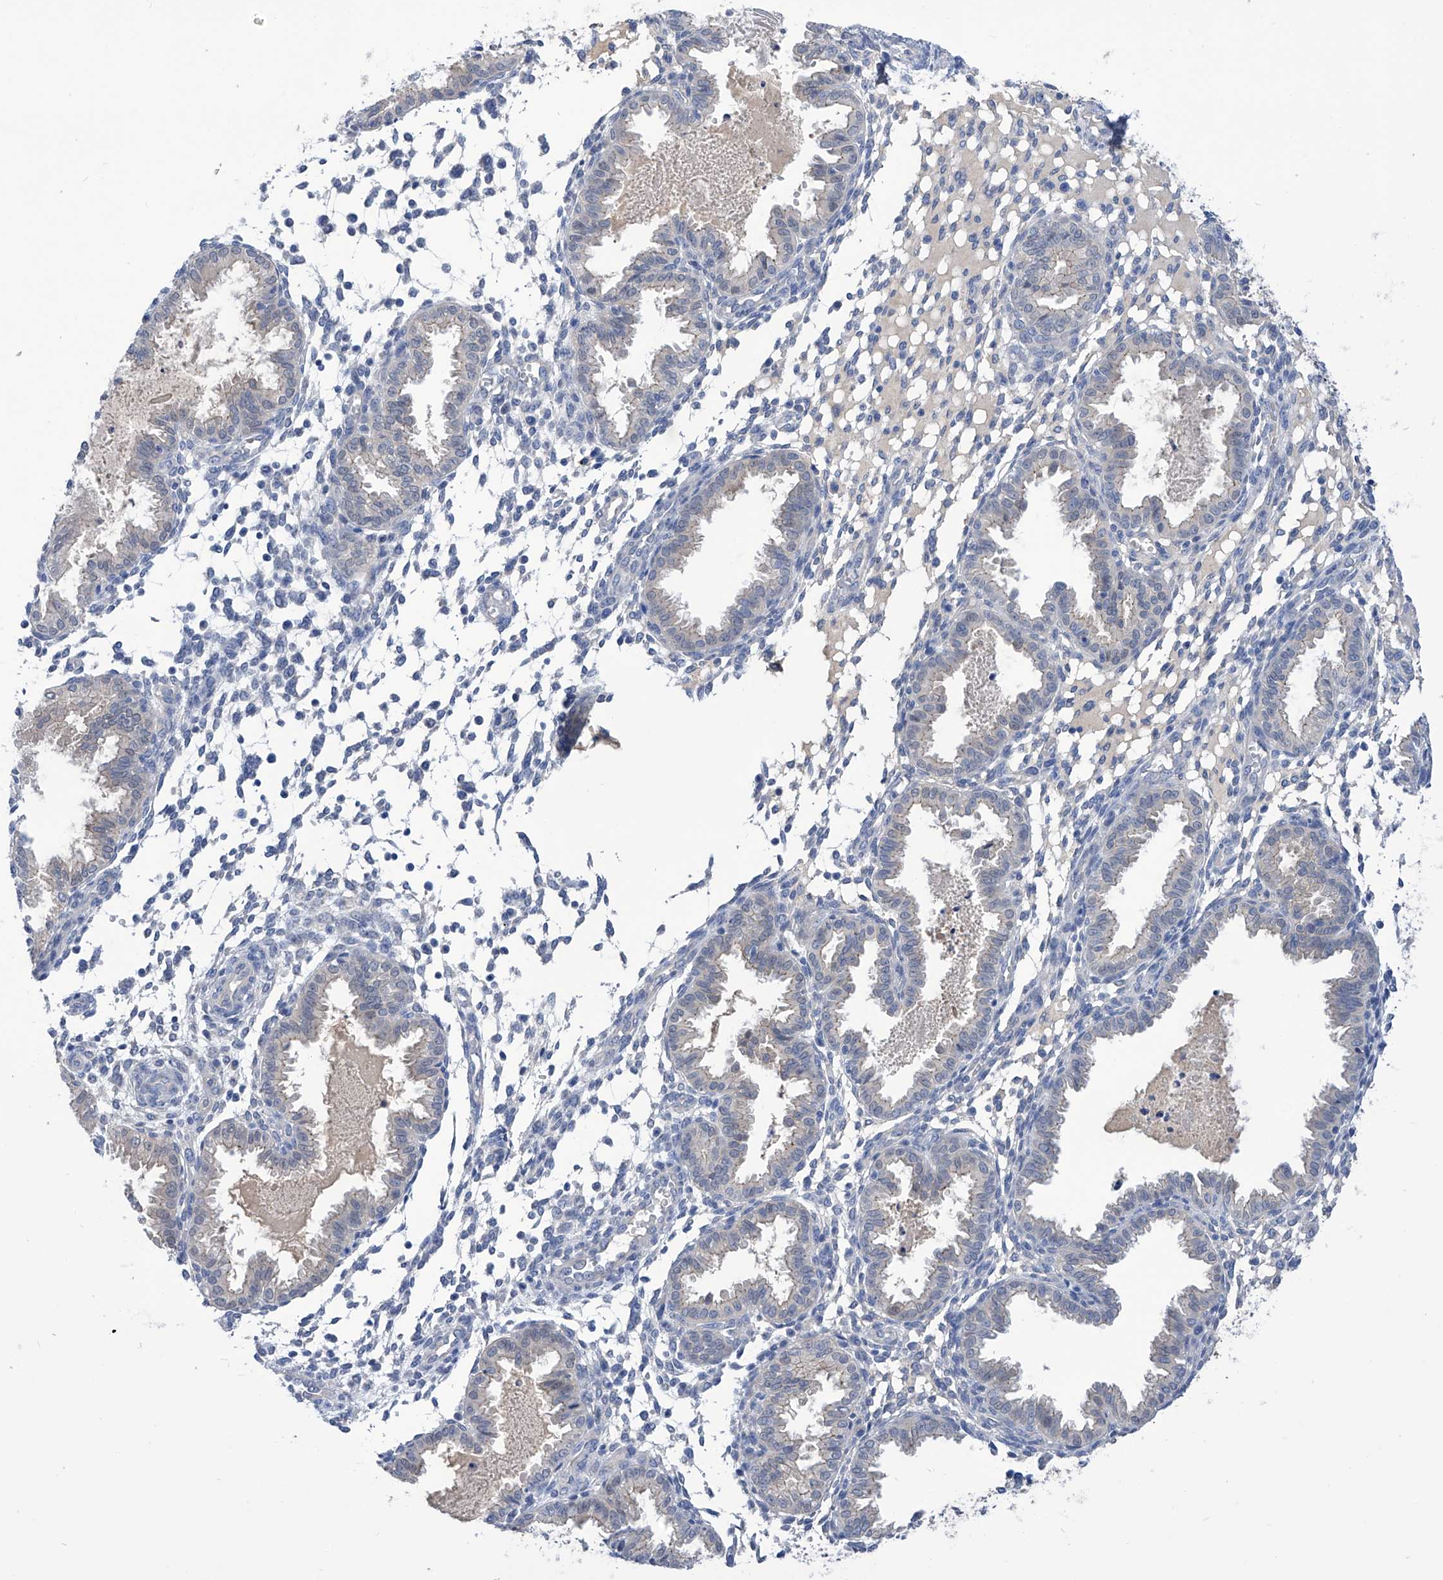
{"staining": {"intensity": "weak", "quantity": "<25%", "location": "cytoplasmic/membranous"}, "tissue": "endometrium", "cell_type": "Cells in endometrial stroma", "image_type": "normal", "snomed": [{"axis": "morphology", "description": "Normal tissue, NOS"}, {"axis": "topography", "description": "Endometrium"}], "caption": "IHC micrograph of benign endometrium: human endometrium stained with DAB (3,3'-diaminobenzidine) displays no significant protein expression in cells in endometrial stroma. Brightfield microscopy of immunohistochemistry (IHC) stained with DAB (brown) and hematoxylin (blue), captured at high magnification.", "gene": "PGM3", "patient": {"sex": "female", "age": 33}}